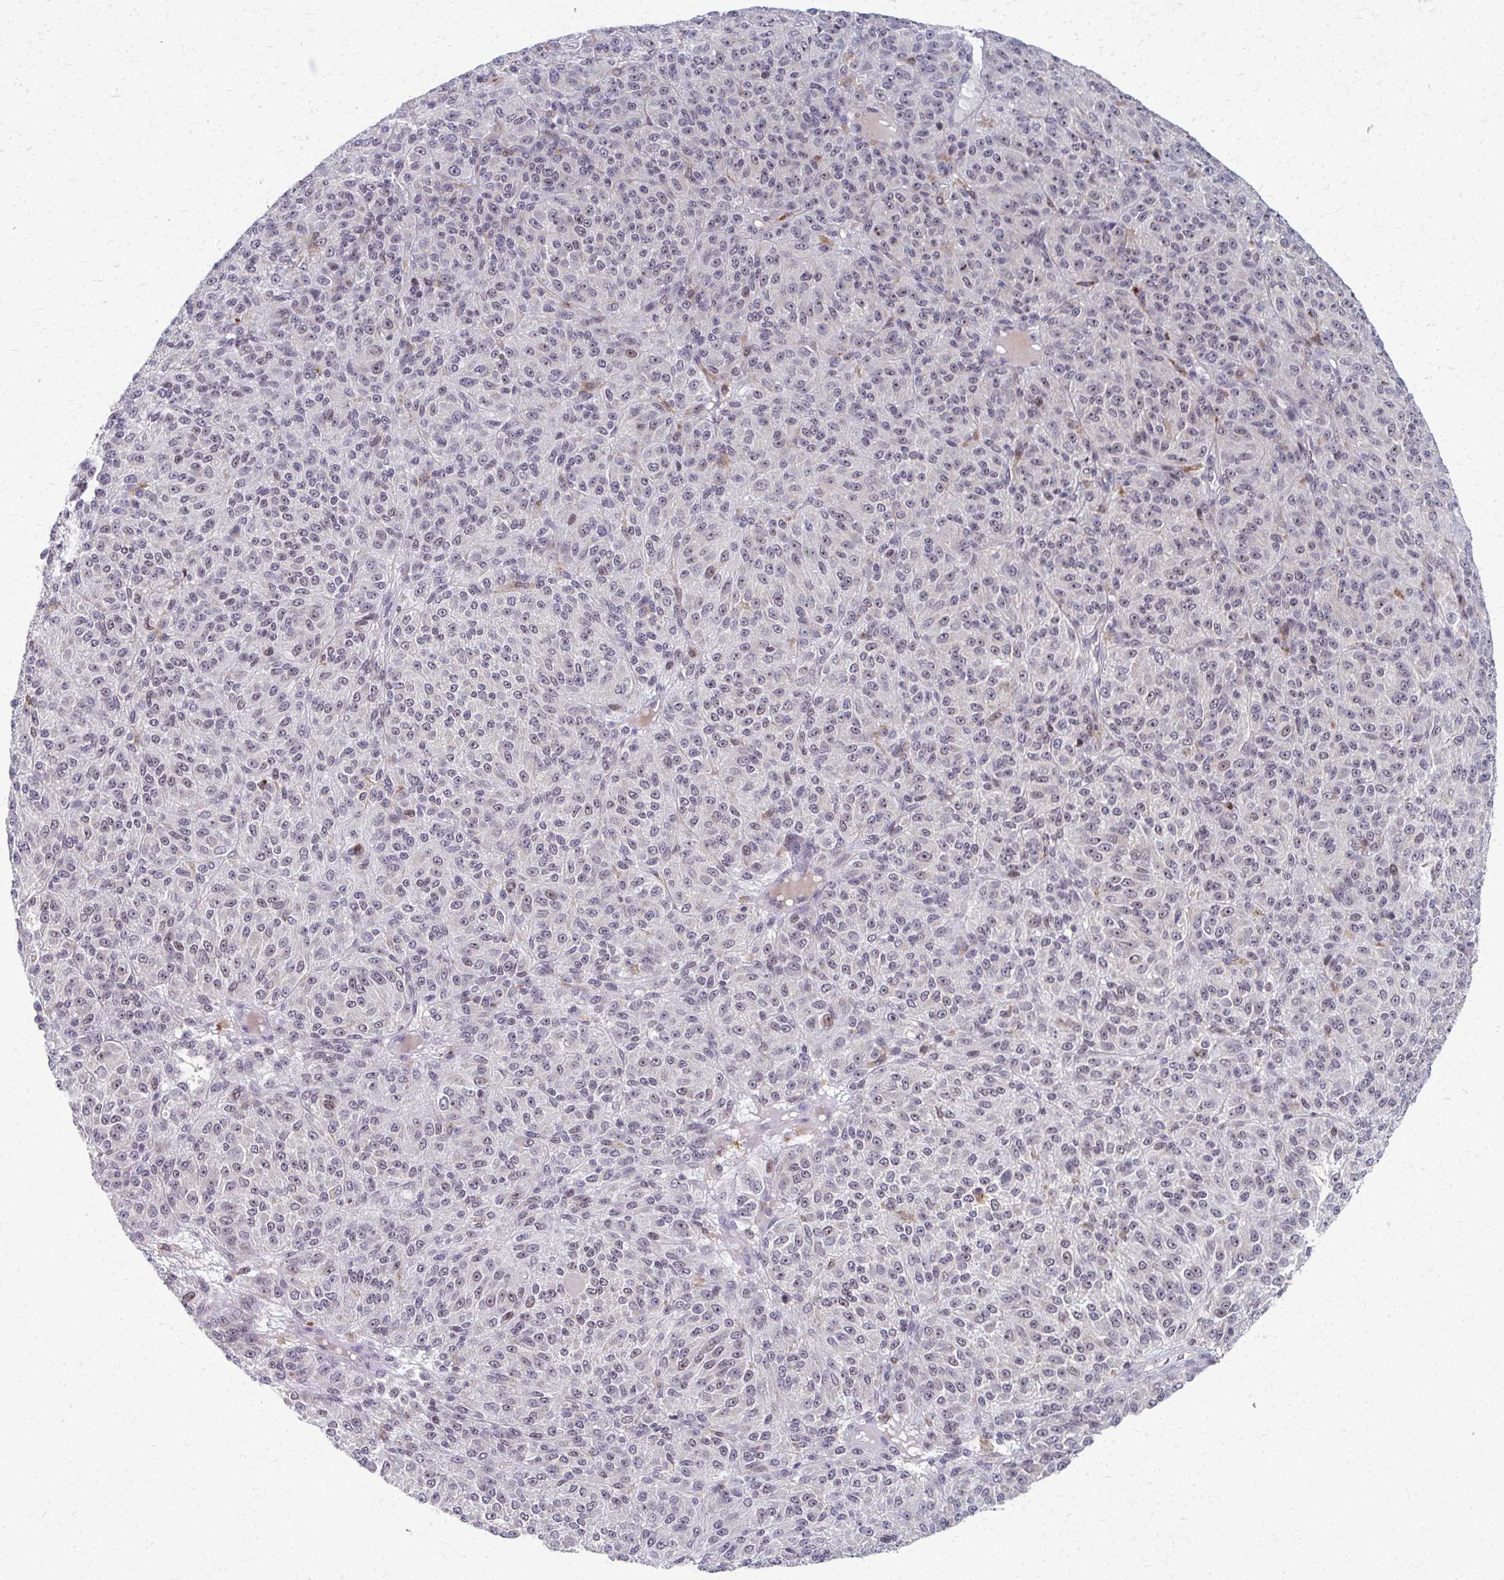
{"staining": {"intensity": "weak", "quantity": "<25%", "location": "nuclear"}, "tissue": "melanoma", "cell_type": "Tumor cells", "image_type": "cancer", "snomed": [{"axis": "morphology", "description": "Malignant melanoma, Metastatic site"}, {"axis": "topography", "description": "Brain"}], "caption": "The photomicrograph demonstrates no significant positivity in tumor cells of melanoma. (DAB (3,3'-diaminobenzidine) IHC, high magnification).", "gene": "NUDT16", "patient": {"sex": "female", "age": 56}}